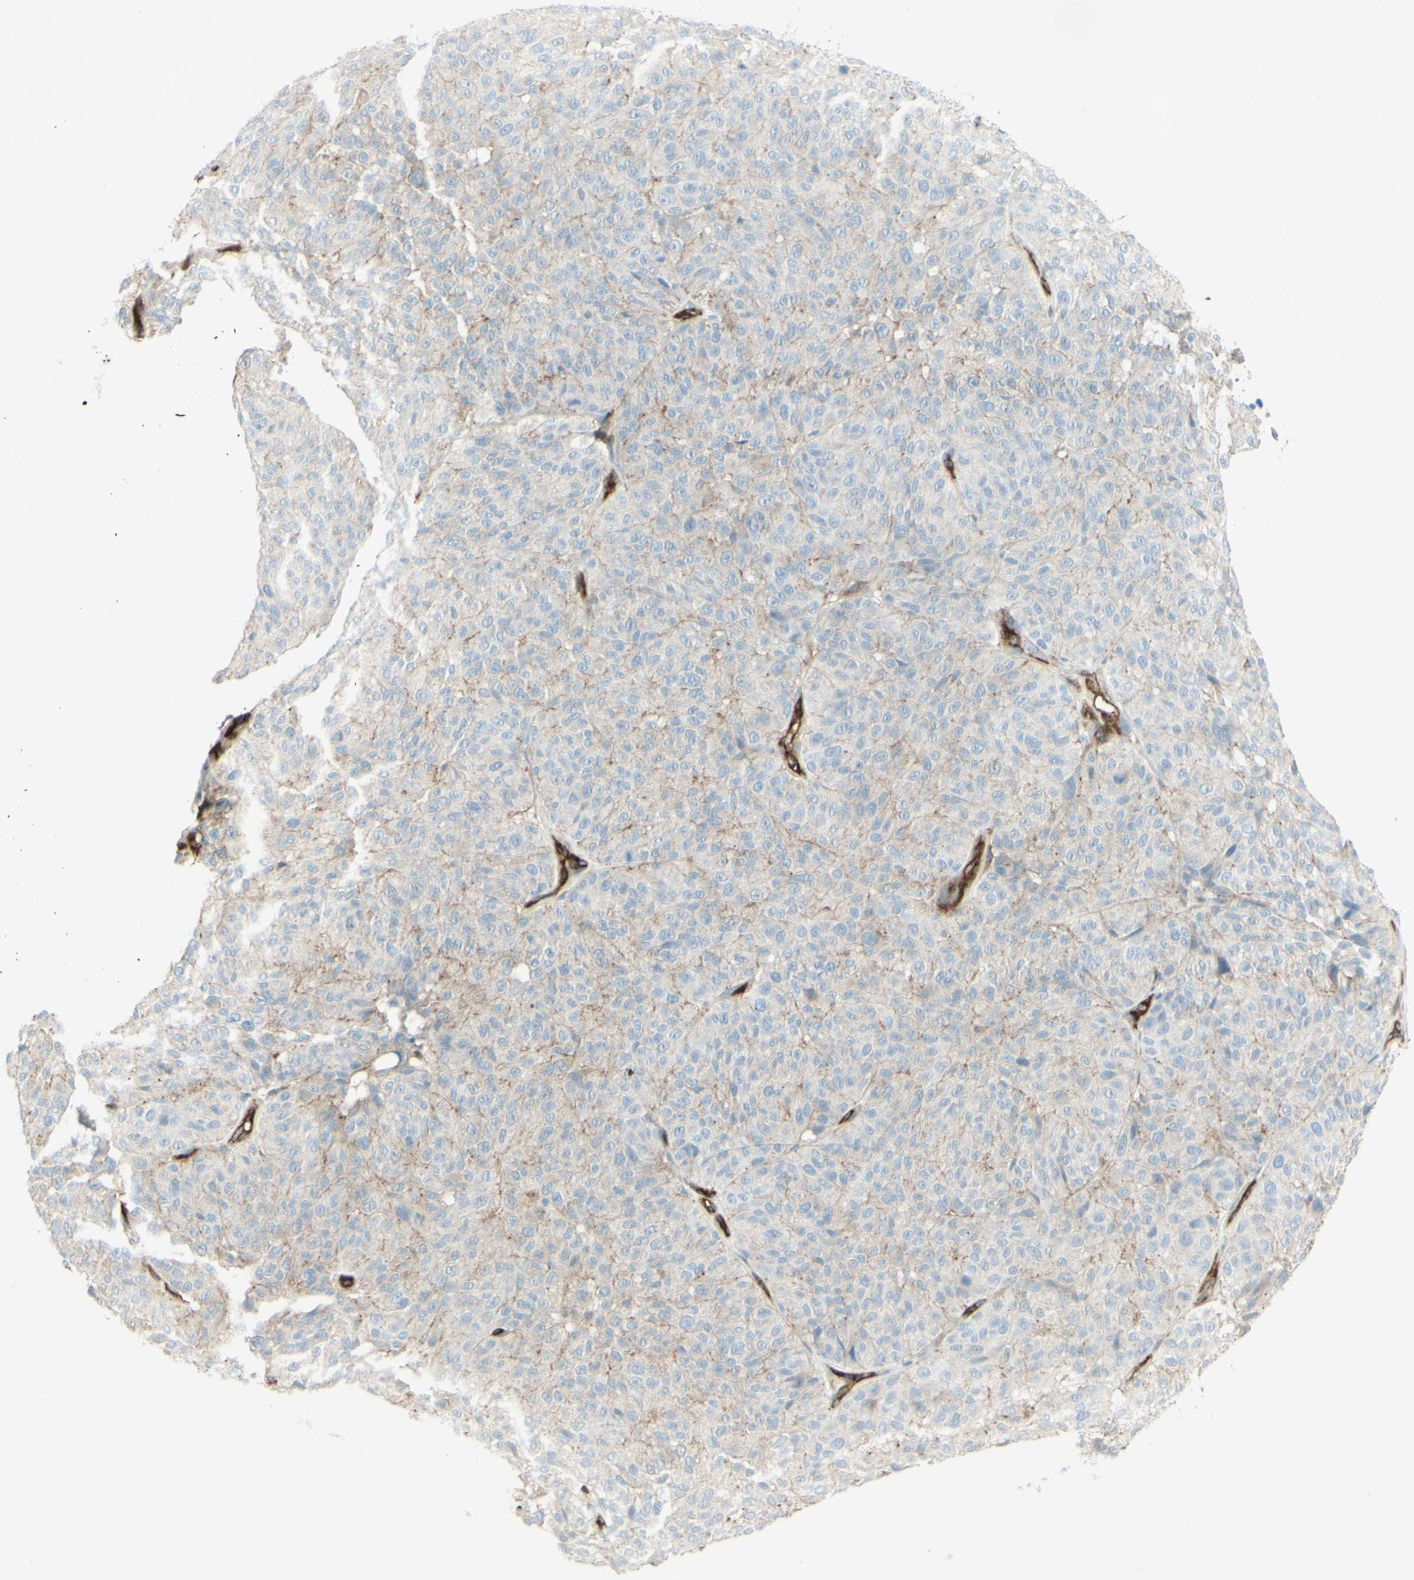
{"staining": {"intensity": "weak", "quantity": "25%-75%", "location": "cytoplasmic/membranous"}, "tissue": "melanoma", "cell_type": "Tumor cells", "image_type": "cancer", "snomed": [{"axis": "morphology", "description": "Malignant melanoma, NOS"}, {"axis": "topography", "description": "Skin"}], "caption": "Immunohistochemical staining of melanoma exhibits low levels of weak cytoplasmic/membranous positivity in about 25%-75% of tumor cells.", "gene": "MYO6", "patient": {"sex": "female", "age": 46}}